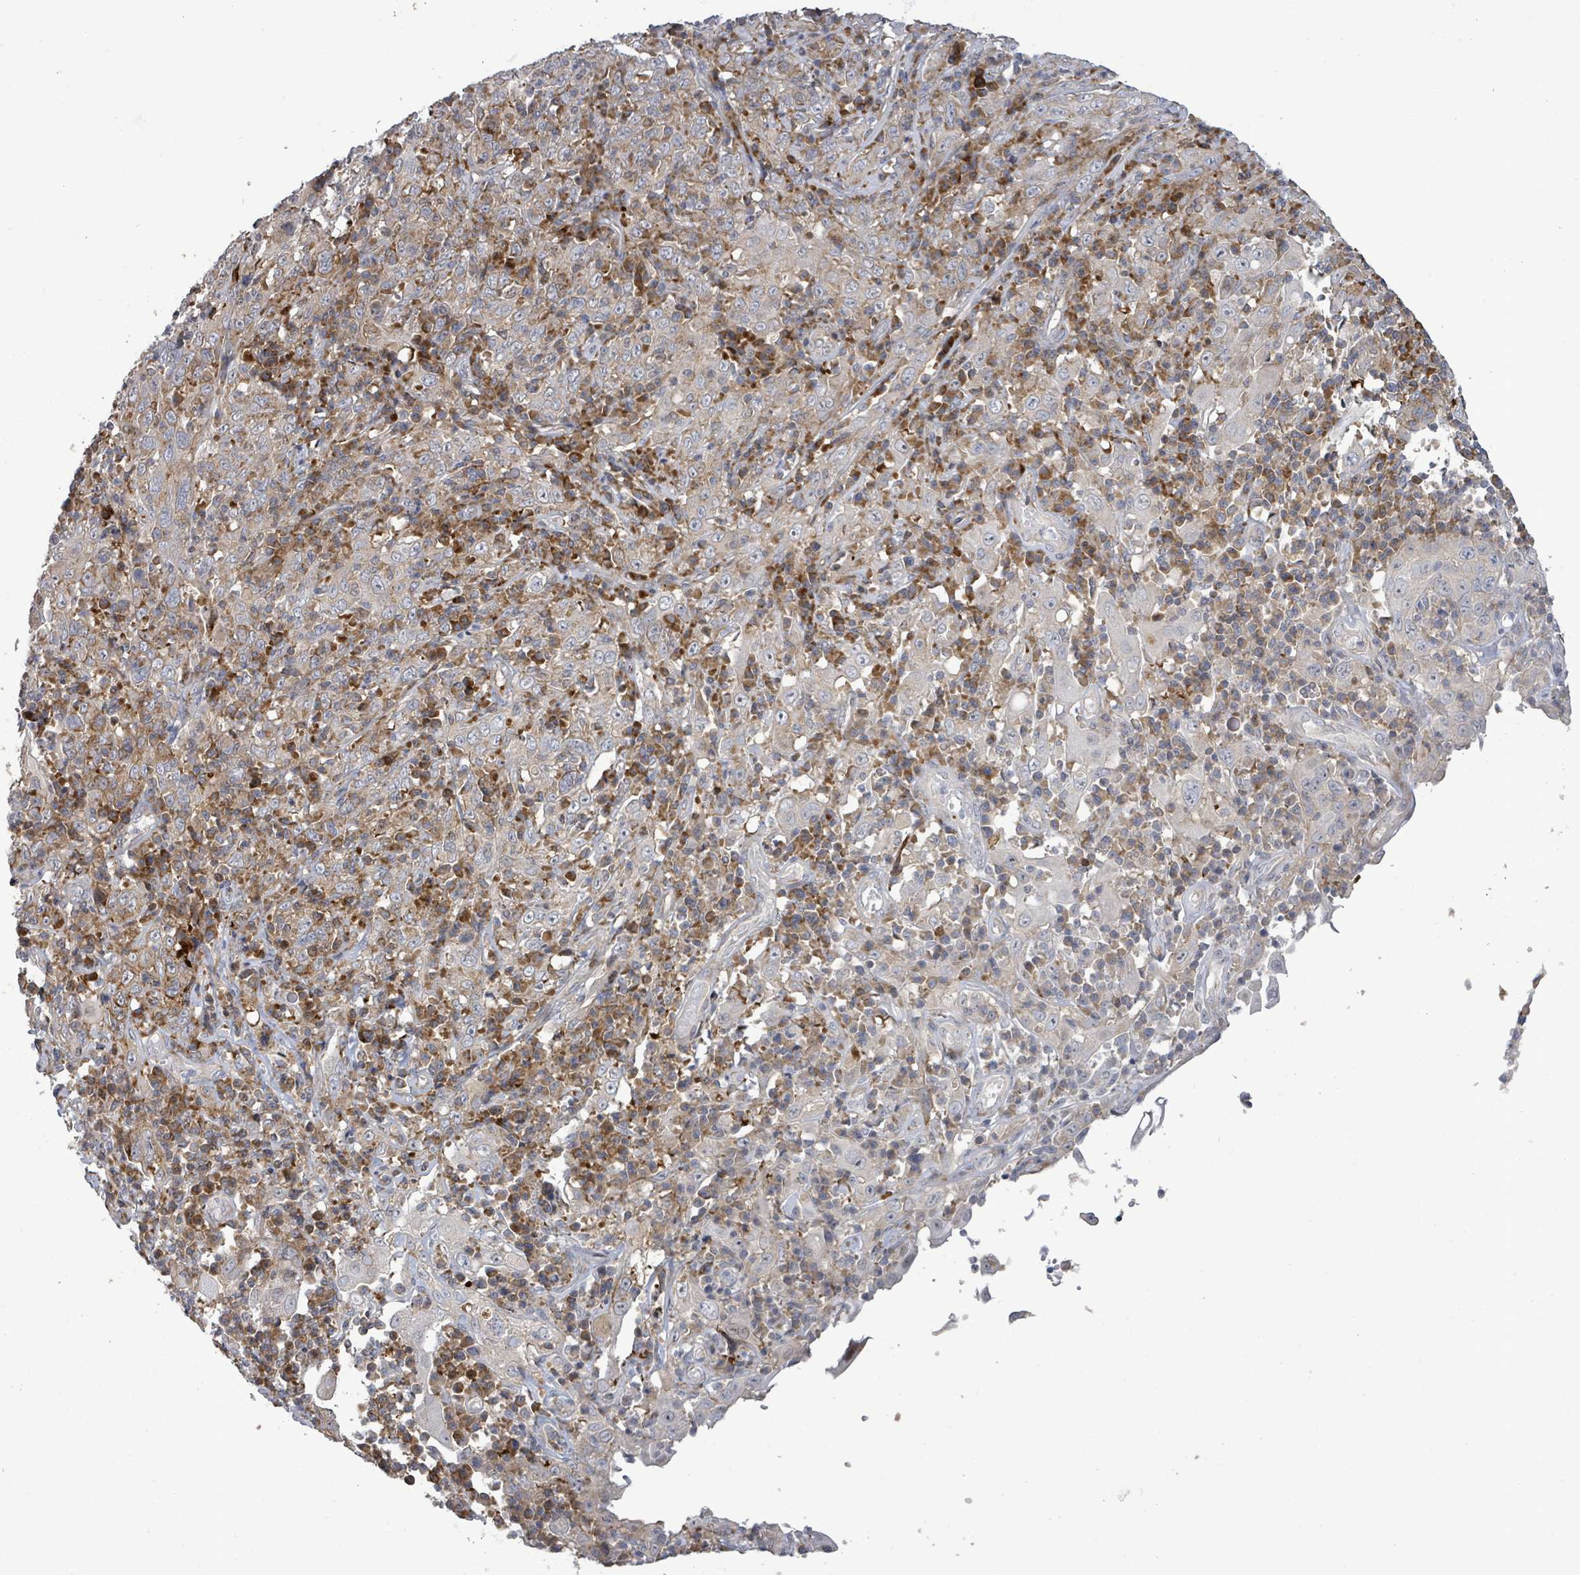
{"staining": {"intensity": "weak", "quantity": ">75%", "location": "cytoplasmic/membranous"}, "tissue": "cervical cancer", "cell_type": "Tumor cells", "image_type": "cancer", "snomed": [{"axis": "morphology", "description": "Squamous cell carcinoma, NOS"}, {"axis": "topography", "description": "Cervix"}], "caption": "Cervical squamous cell carcinoma tissue demonstrates weak cytoplasmic/membranous expression in approximately >75% of tumor cells", "gene": "LILRA4", "patient": {"sex": "female", "age": 46}}